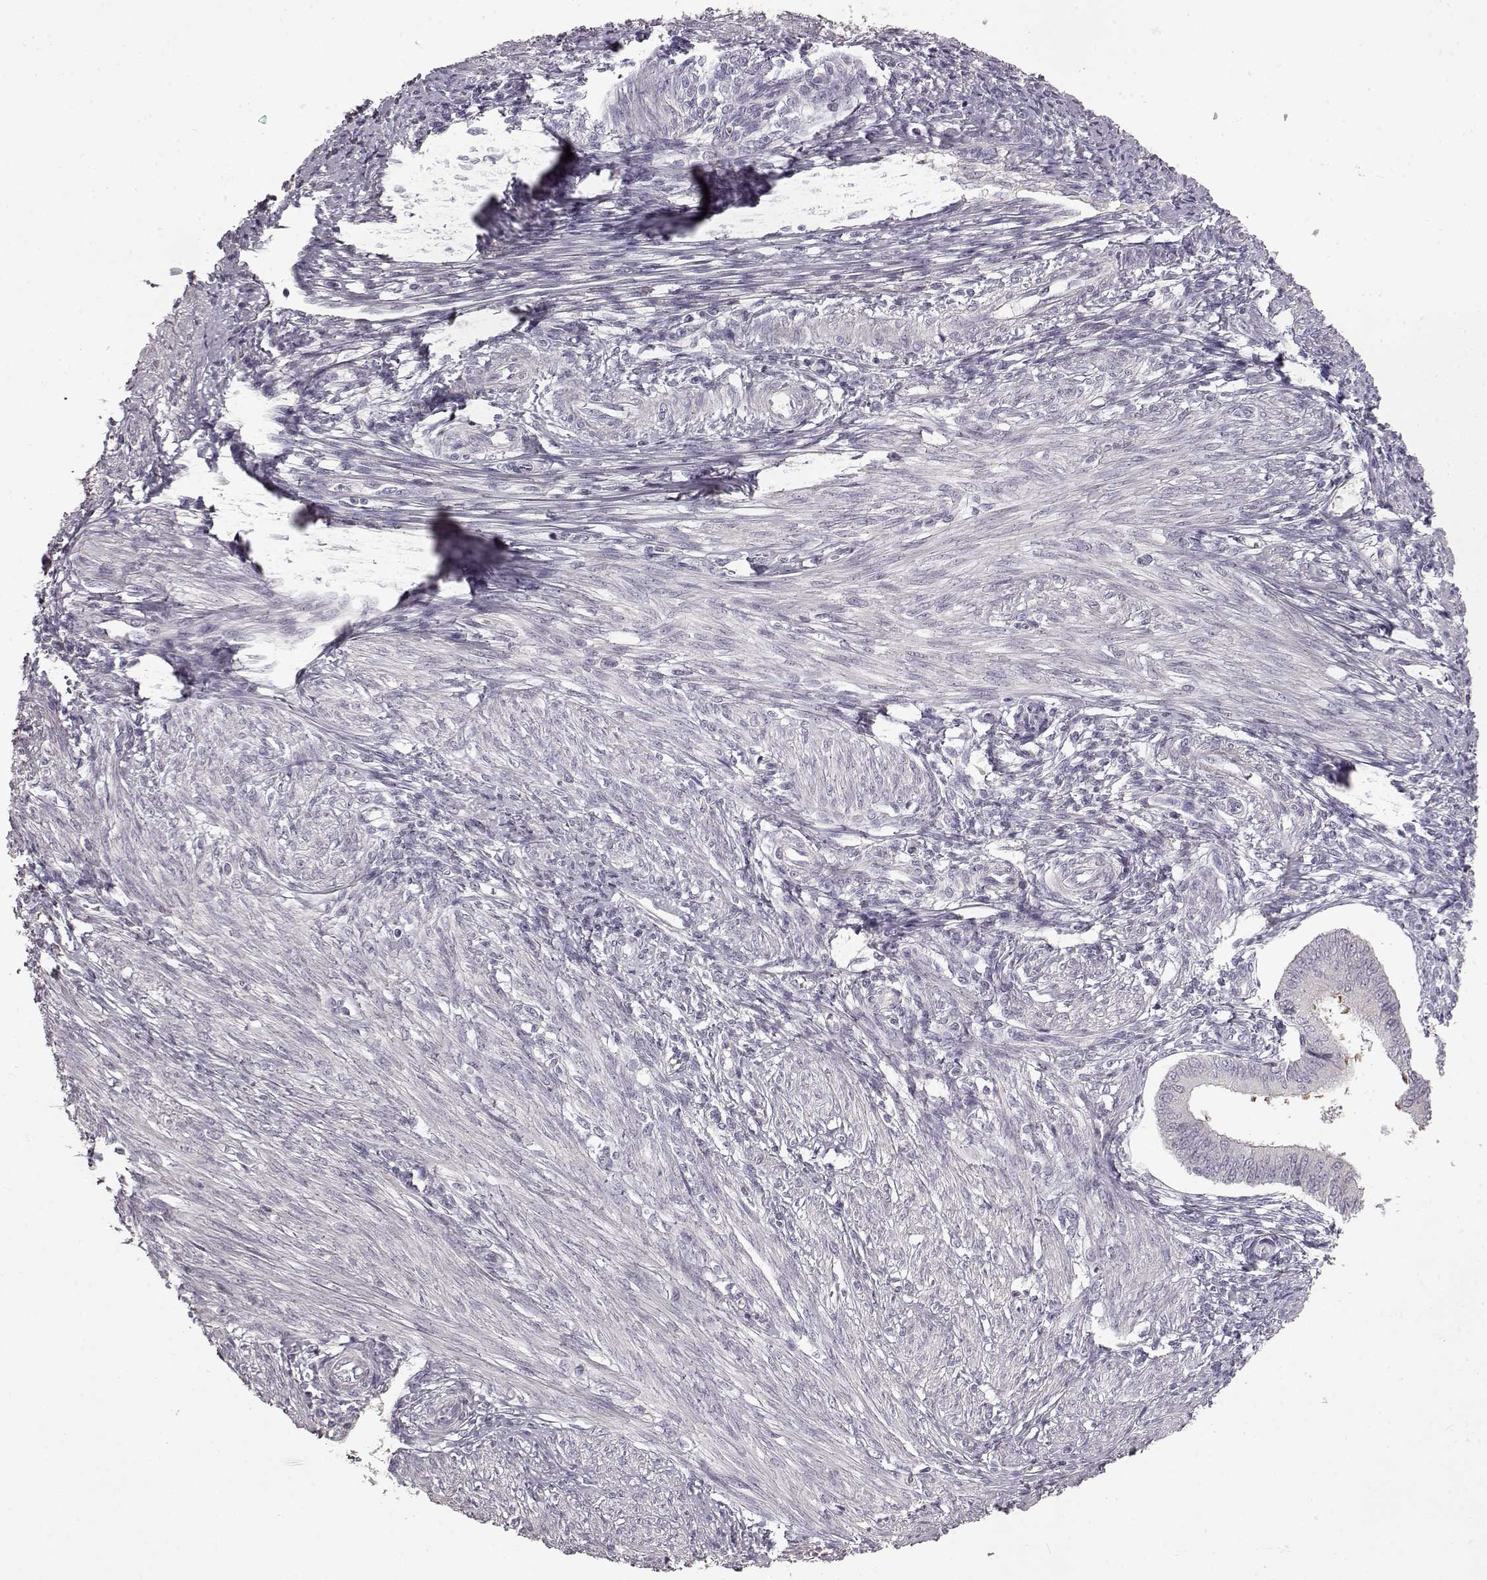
{"staining": {"intensity": "negative", "quantity": "none", "location": "none"}, "tissue": "endometrium", "cell_type": "Cells in endometrial stroma", "image_type": "normal", "snomed": [{"axis": "morphology", "description": "Normal tissue, NOS"}, {"axis": "topography", "description": "Endometrium"}], "caption": "An immunohistochemistry (IHC) image of unremarkable endometrium is shown. There is no staining in cells in endometrial stroma of endometrium.", "gene": "SPAG17", "patient": {"sex": "female", "age": 42}}